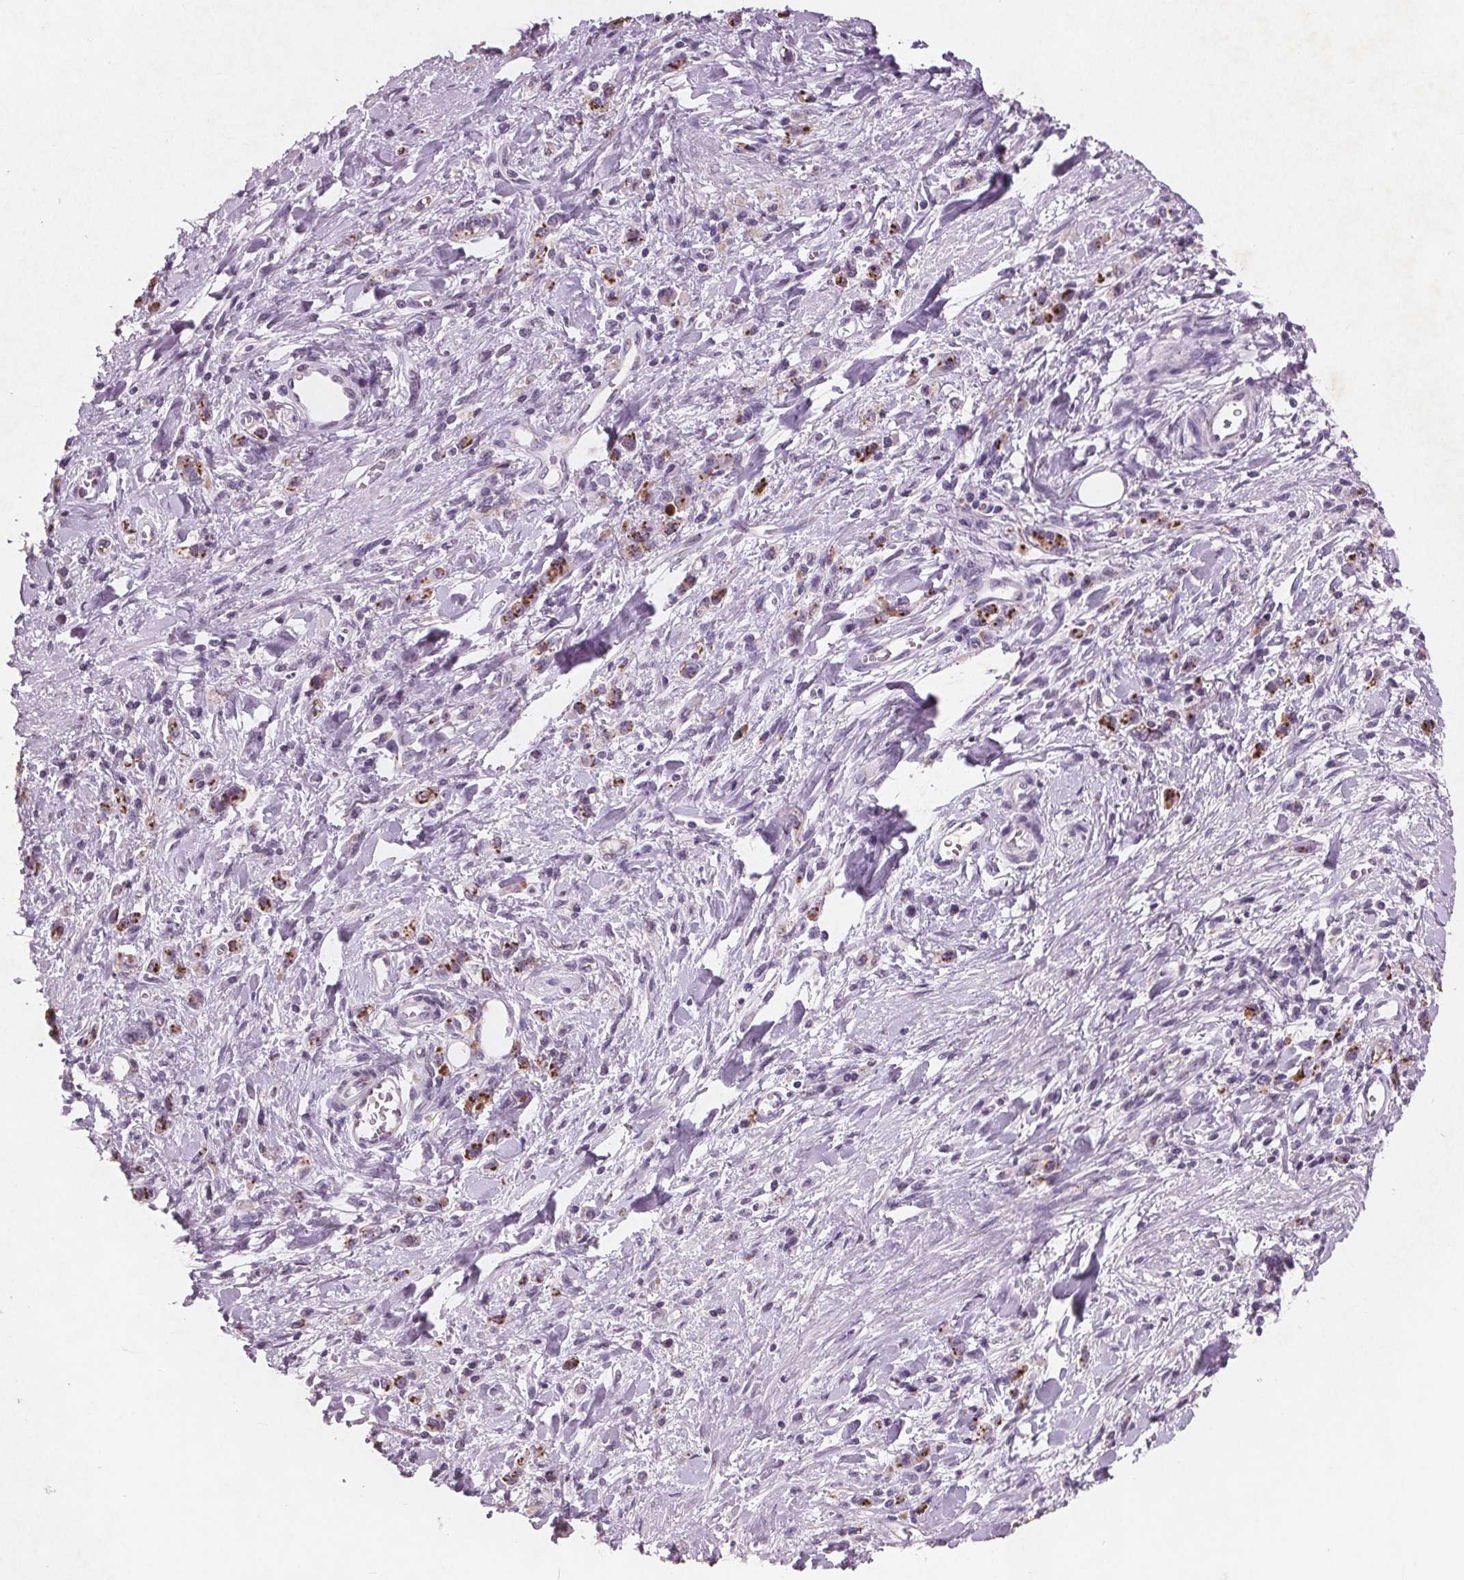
{"staining": {"intensity": "strong", "quantity": "25%-75%", "location": "cytoplasmic/membranous"}, "tissue": "stomach cancer", "cell_type": "Tumor cells", "image_type": "cancer", "snomed": [{"axis": "morphology", "description": "Adenocarcinoma, NOS"}, {"axis": "topography", "description": "Stomach"}], "caption": "This photomicrograph exhibits immunohistochemistry staining of human stomach cancer, with high strong cytoplasmic/membranous expression in approximately 25%-75% of tumor cells.", "gene": "PTPN14", "patient": {"sex": "male", "age": 77}}